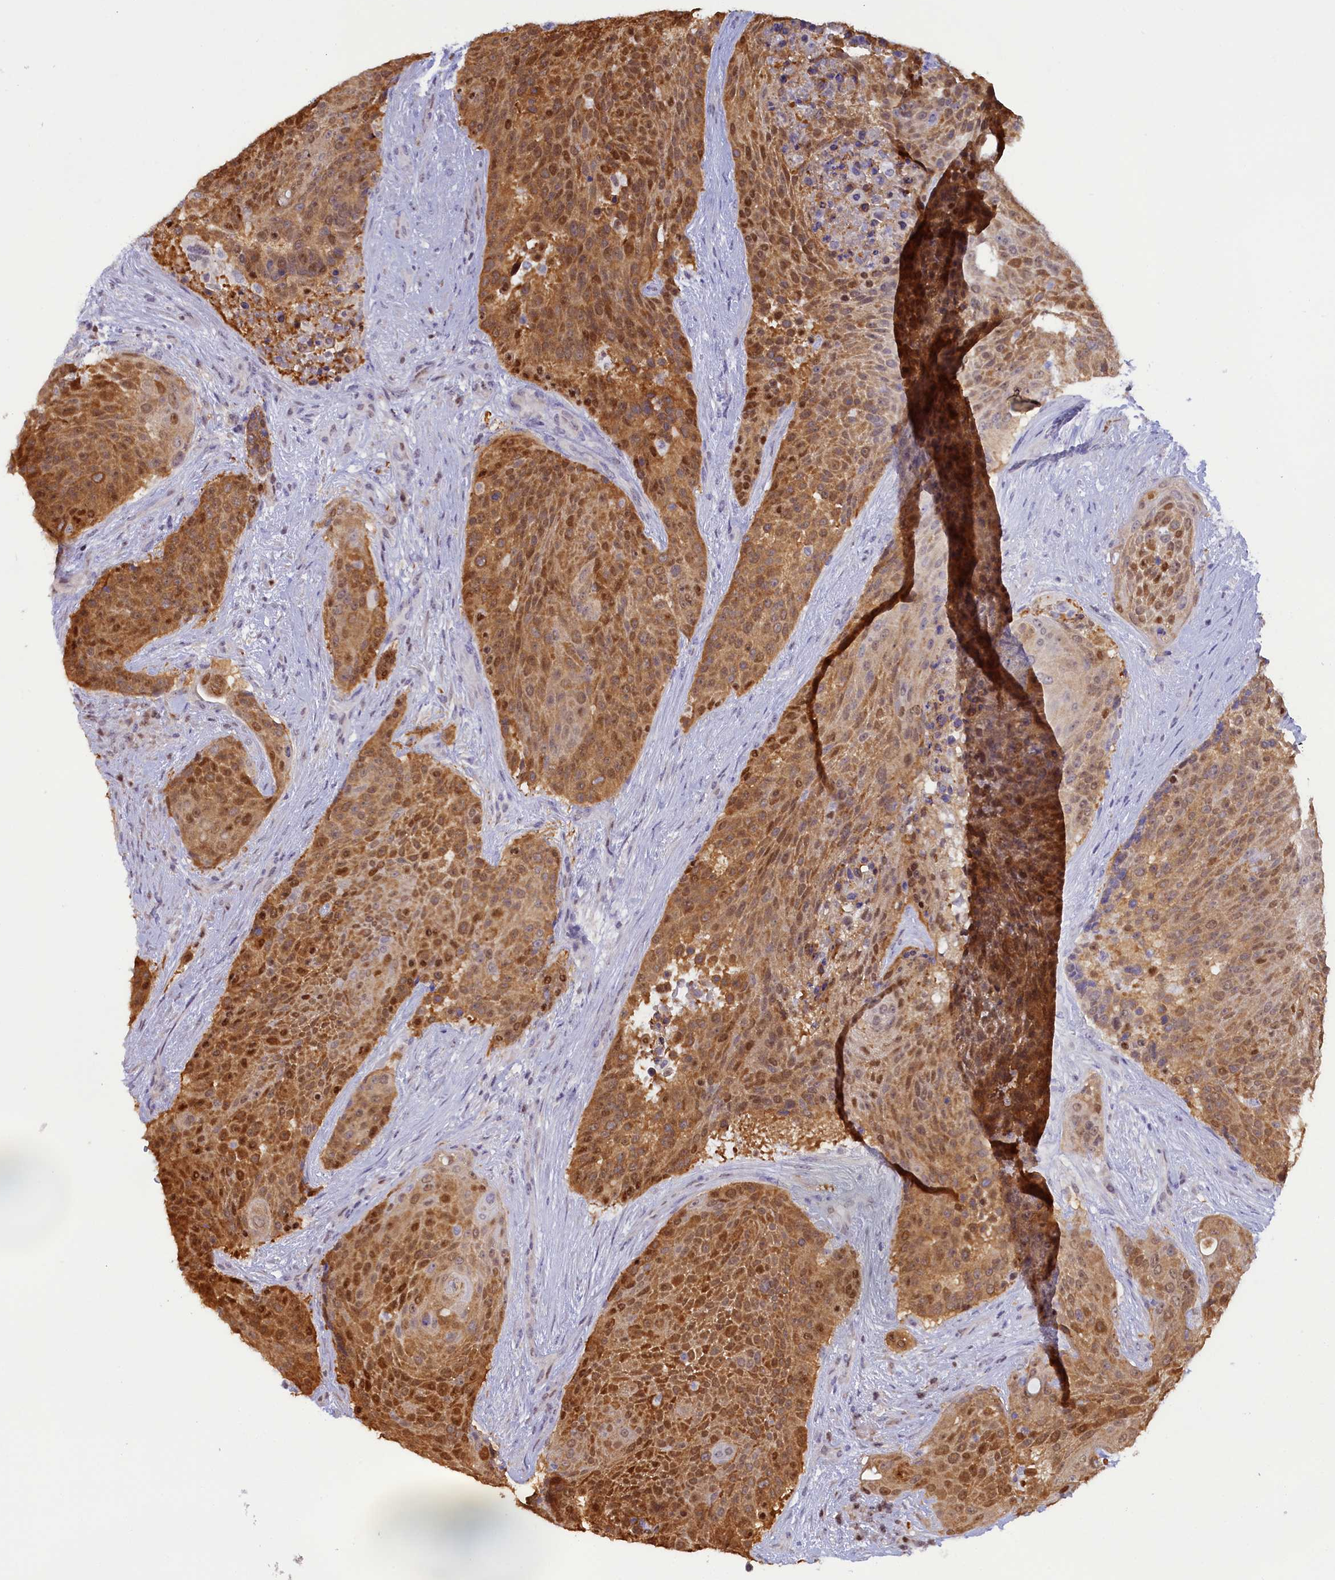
{"staining": {"intensity": "moderate", "quantity": ">75%", "location": "cytoplasmic/membranous,nuclear"}, "tissue": "urothelial cancer", "cell_type": "Tumor cells", "image_type": "cancer", "snomed": [{"axis": "morphology", "description": "Urothelial carcinoma, High grade"}, {"axis": "topography", "description": "Urinary bladder"}], "caption": "Moderate cytoplasmic/membranous and nuclear expression is identified in approximately >75% of tumor cells in urothelial cancer.", "gene": "IZUMO2", "patient": {"sex": "female", "age": 63}}